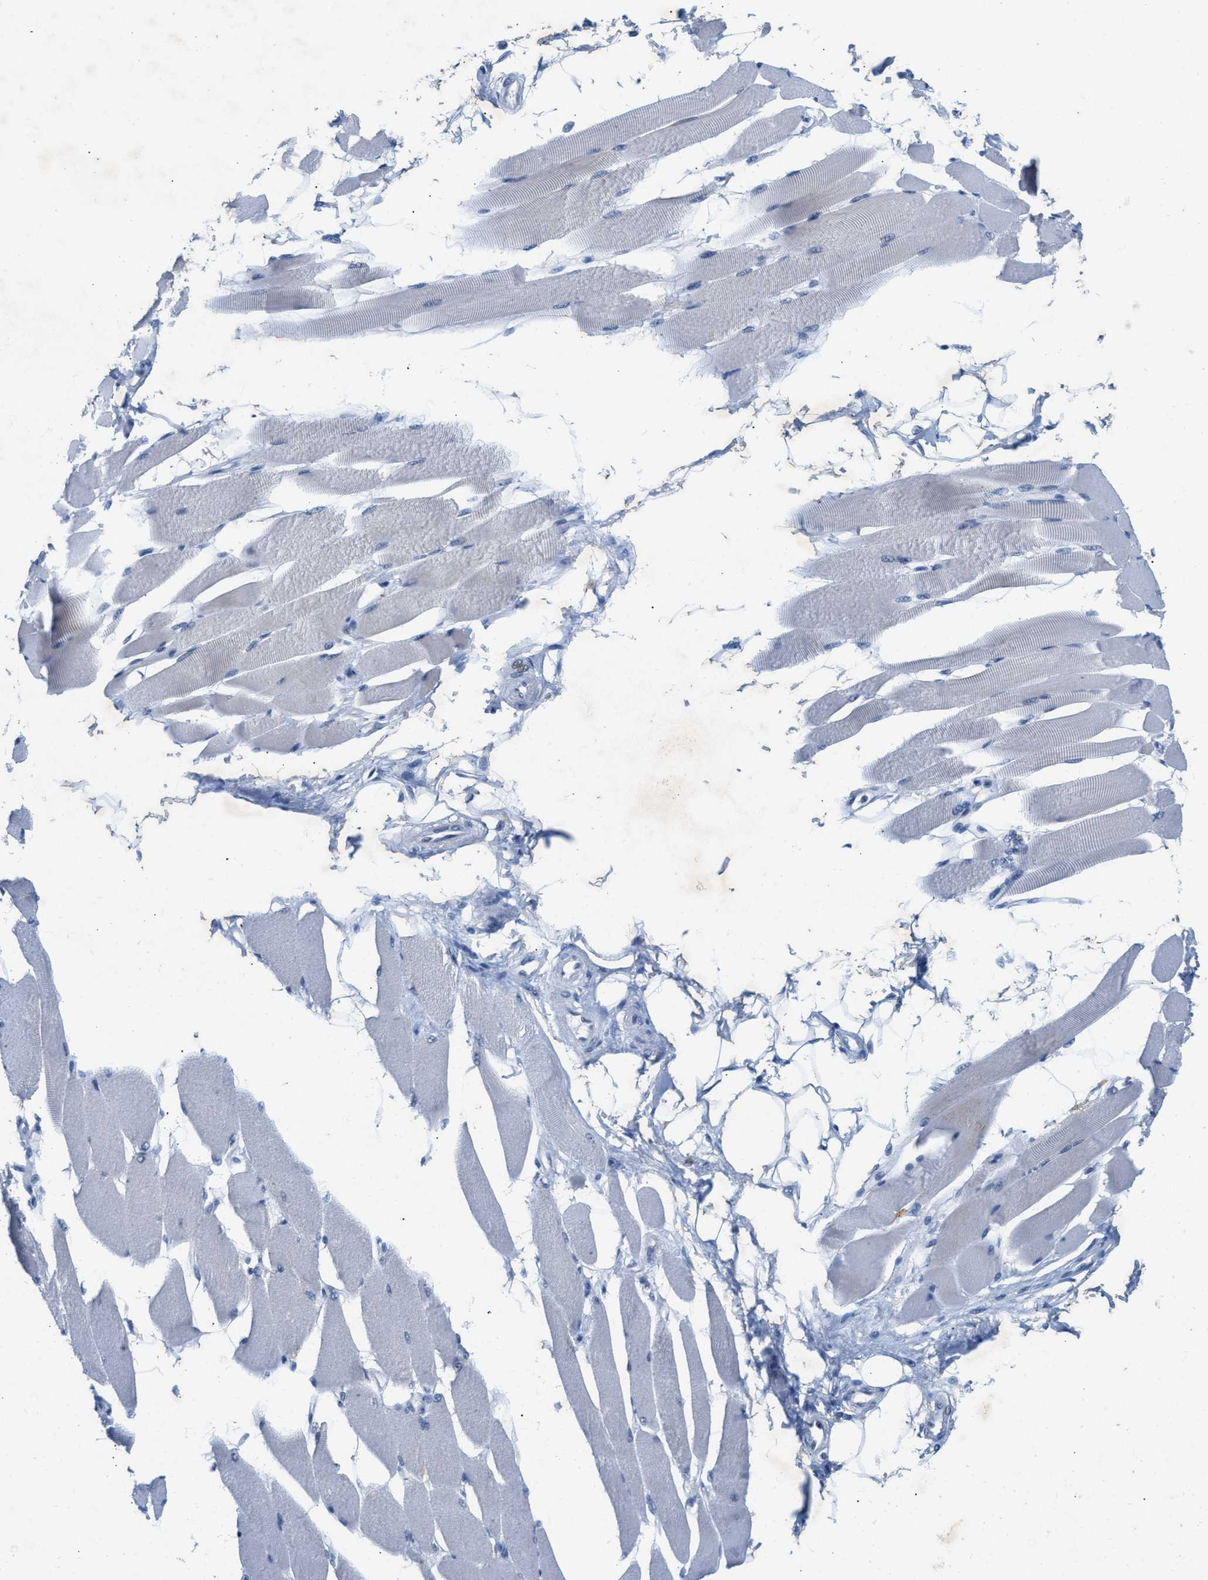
{"staining": {"intensity": "weak", "quantity": "<25%", "location": "cytoplasmic/membranous"}, "tissue": "skeletal muscle", "cell_type": "Myocytes", "image_type": "normal", "snomed": [{"axis": "morphology", "description": "Normal tissue, NOS"}, {"axis": "topography", "description": "Skeletal muscle"}, {"axis": "topography", "description": "Peripheral nerve tissue"}], "caption": "Immunohistochemical staining of normal skeletal muscle demonstrates no significant expression in myocytes.", "gene": "WIPI2", "patient": {"sex": "female", "age": 84}}